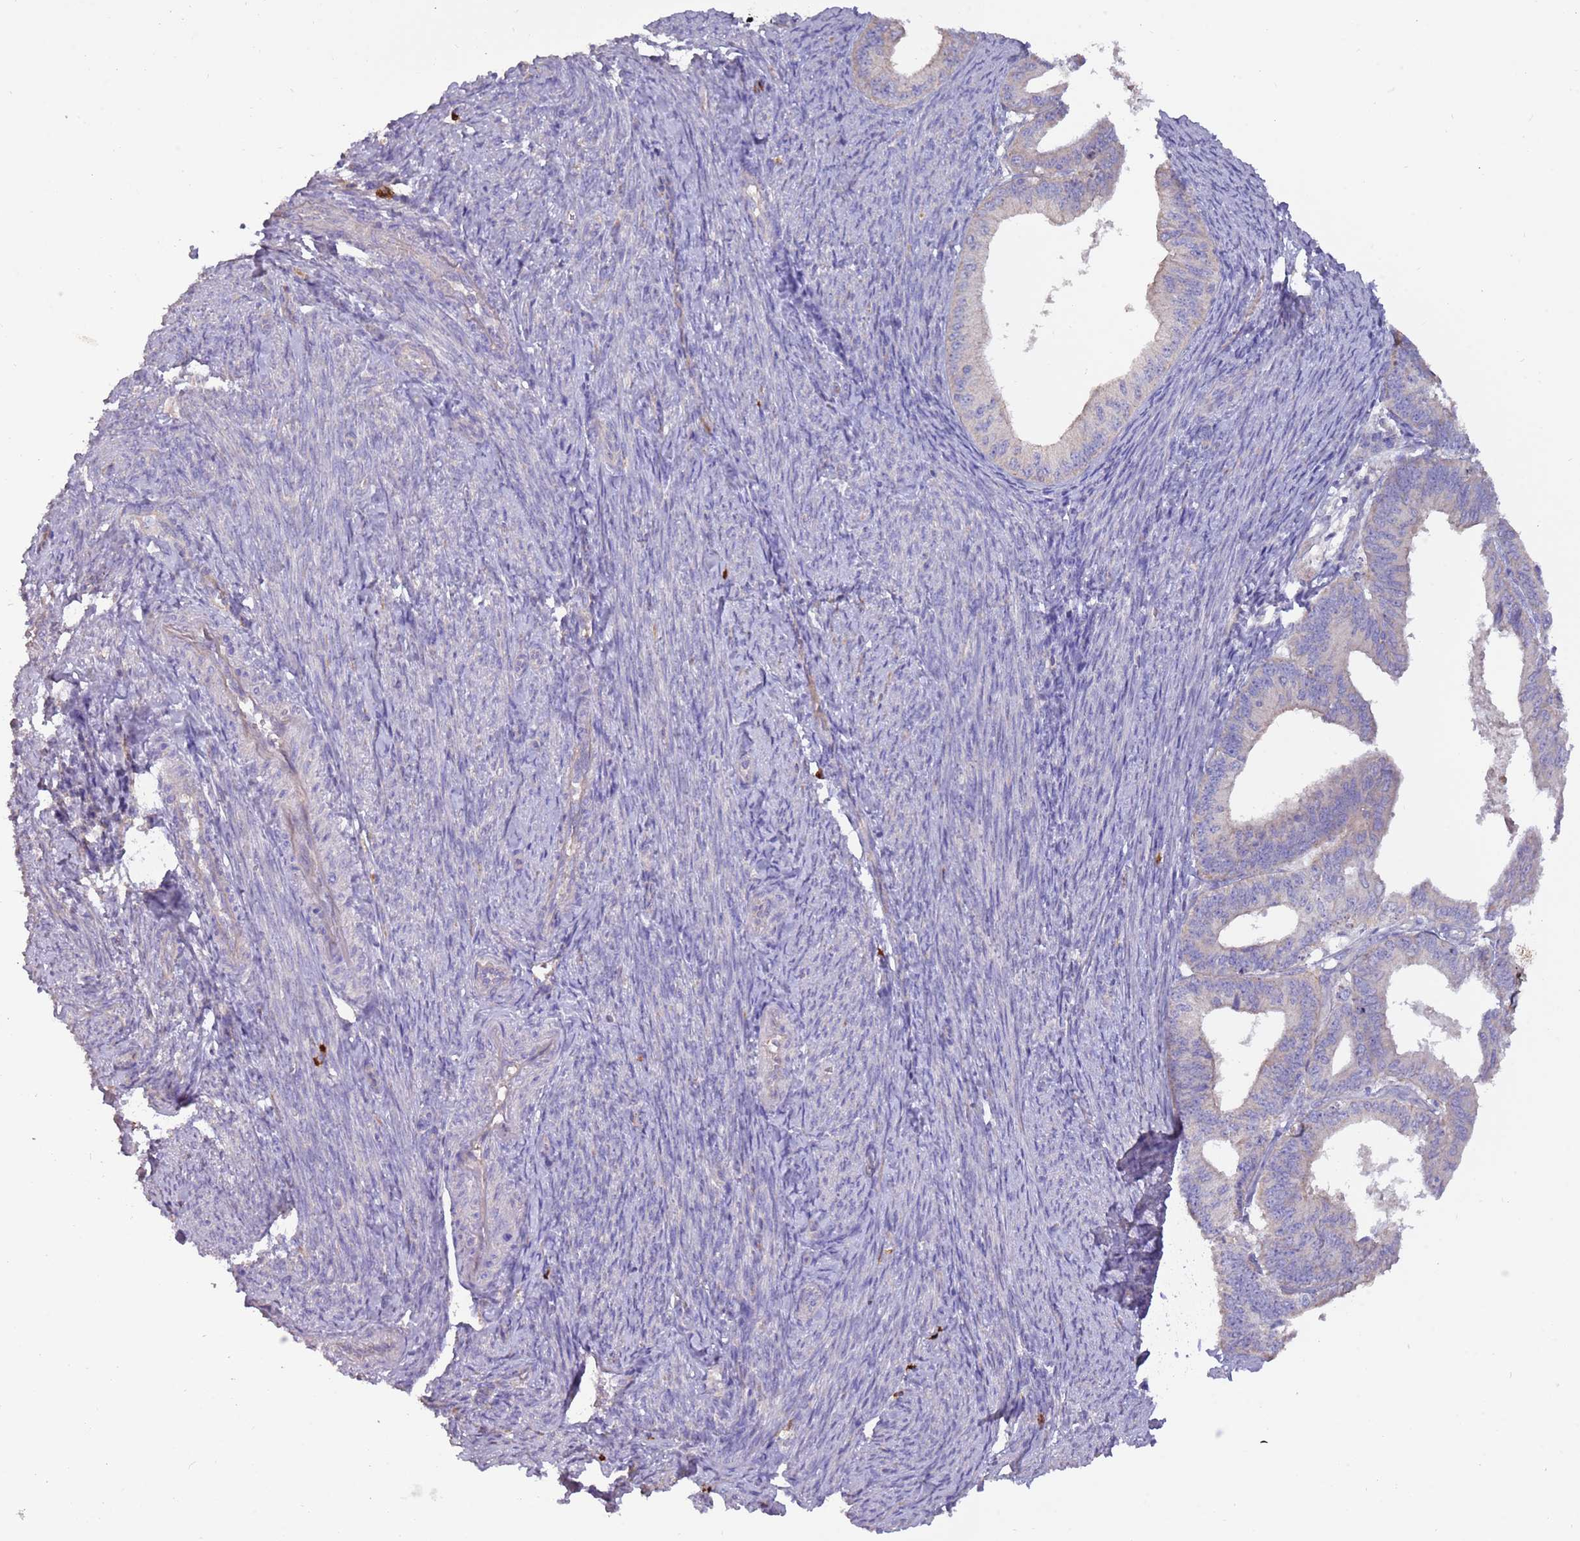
{"staining": {"intensity": "weak", "quantity": "<25%", "location": "cytoplasmic/membranous"}, "tissue": "endometrial cancer", "cell_type": "Tumor cells", "image_type": "cancer", "snomed": [{"axis": "morphology", "description": "Adenocarcinoma, NOS"}, {"axis": "topography", "description": "Endometrium"}], "caption": "Protein analysis of endometrial adenocarcinoma demonstrates no significant positivity in tumor cells.", "gene": "TRMO", "patient": {"sex": "female", "age": 56}}